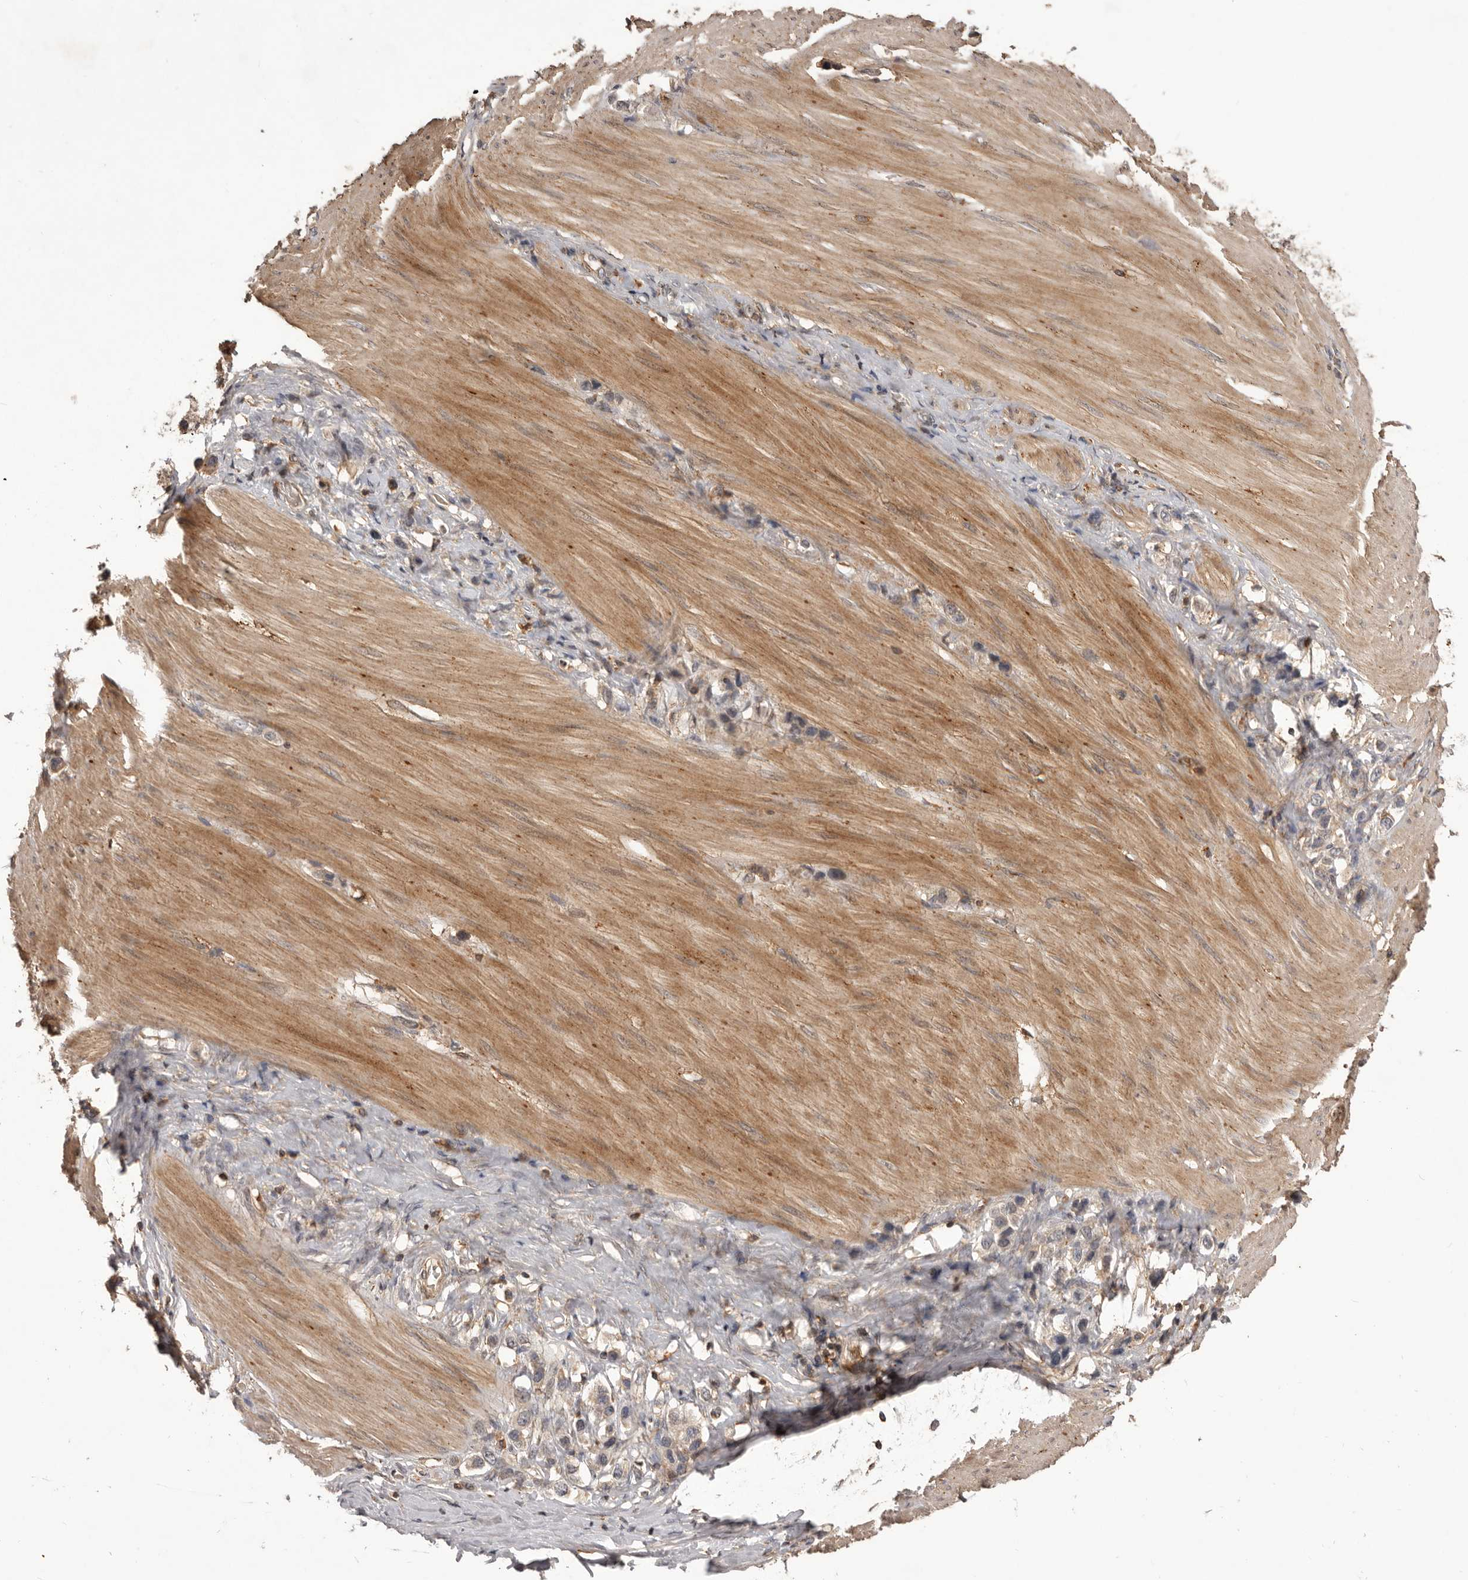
{"staining": {"intensity": "weak", "quantity": "25%-75%", "location": "cytoplasmic/membranous"}, "tissue": "stomach cancer", "cell_type": "Tumor cells", "image_type": "cancer", "snomed": [{"axis": "morphology", "description": "Adenocarcinoma, NOS"}, {"axis": "topography", "description": "Stomach"}], "caption": "Weak cytoplasmic/membranous positivity is seen in approximately 25%-75% of tumor cells in stomach adenocarcinoma.", "gene": "GLIPR2", "patient": {"sex": "female", "age": 65}}